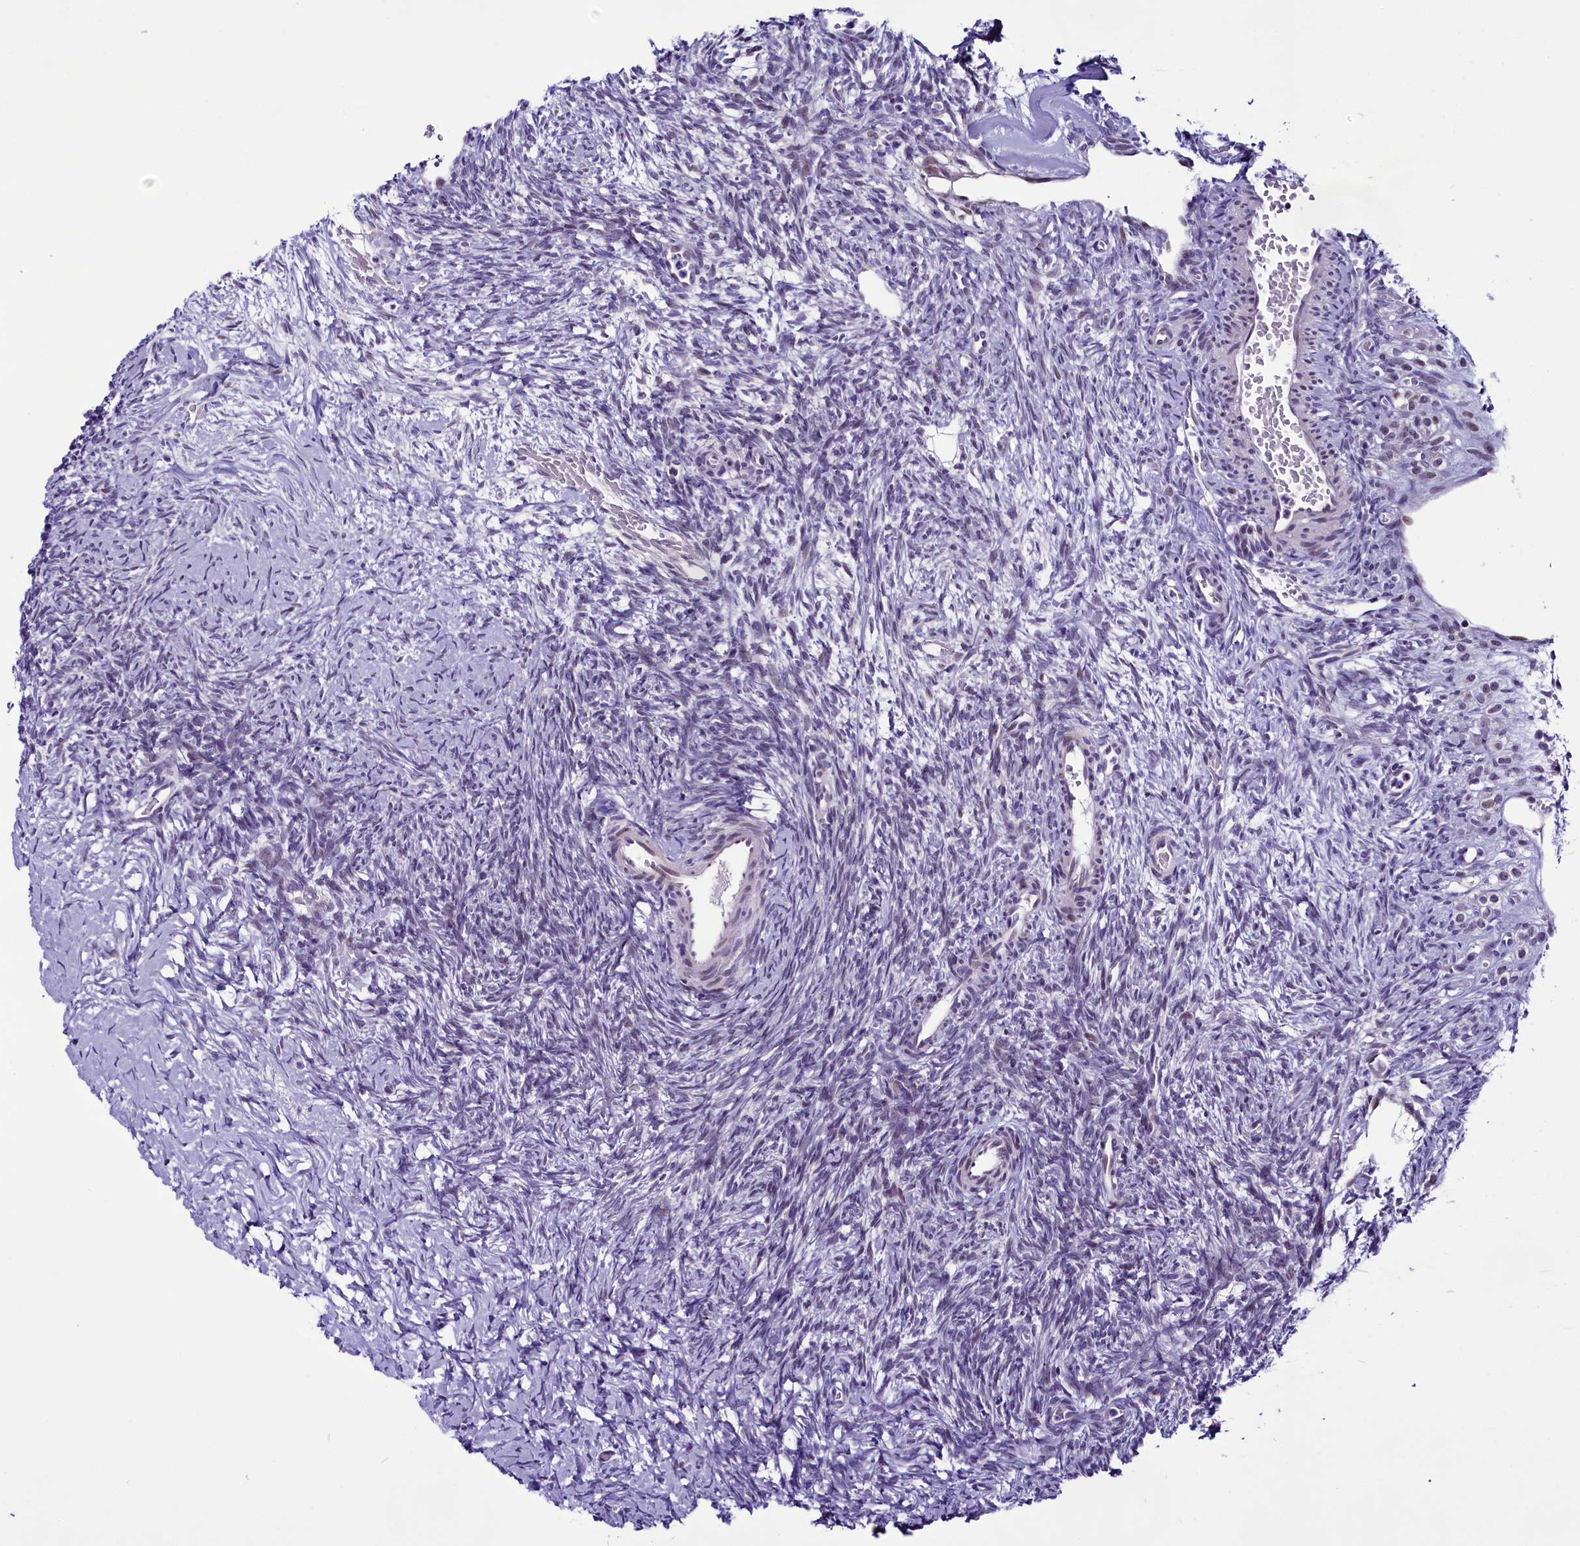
{"staining": {"intensity": "weak", "quantity": "<25%", "location": "nuclear"}, "tissue": "ovary", "cell_type": "Follicle cells", "image_type": "normal", "snomed": [{"axis": "morphology", "description": "Normal tissue, NOS"}, {"axis": "topography", "description": "Ovary"}], "caption": "A photomicrograph of ovary stained for a protein exhibits no brown staining in follicle cells. (DAB (3,3'-diaminobenzidine) IHC, high magnification).", "gene": "CCDC106", "patient": {"sex": "female", "age": 39}}